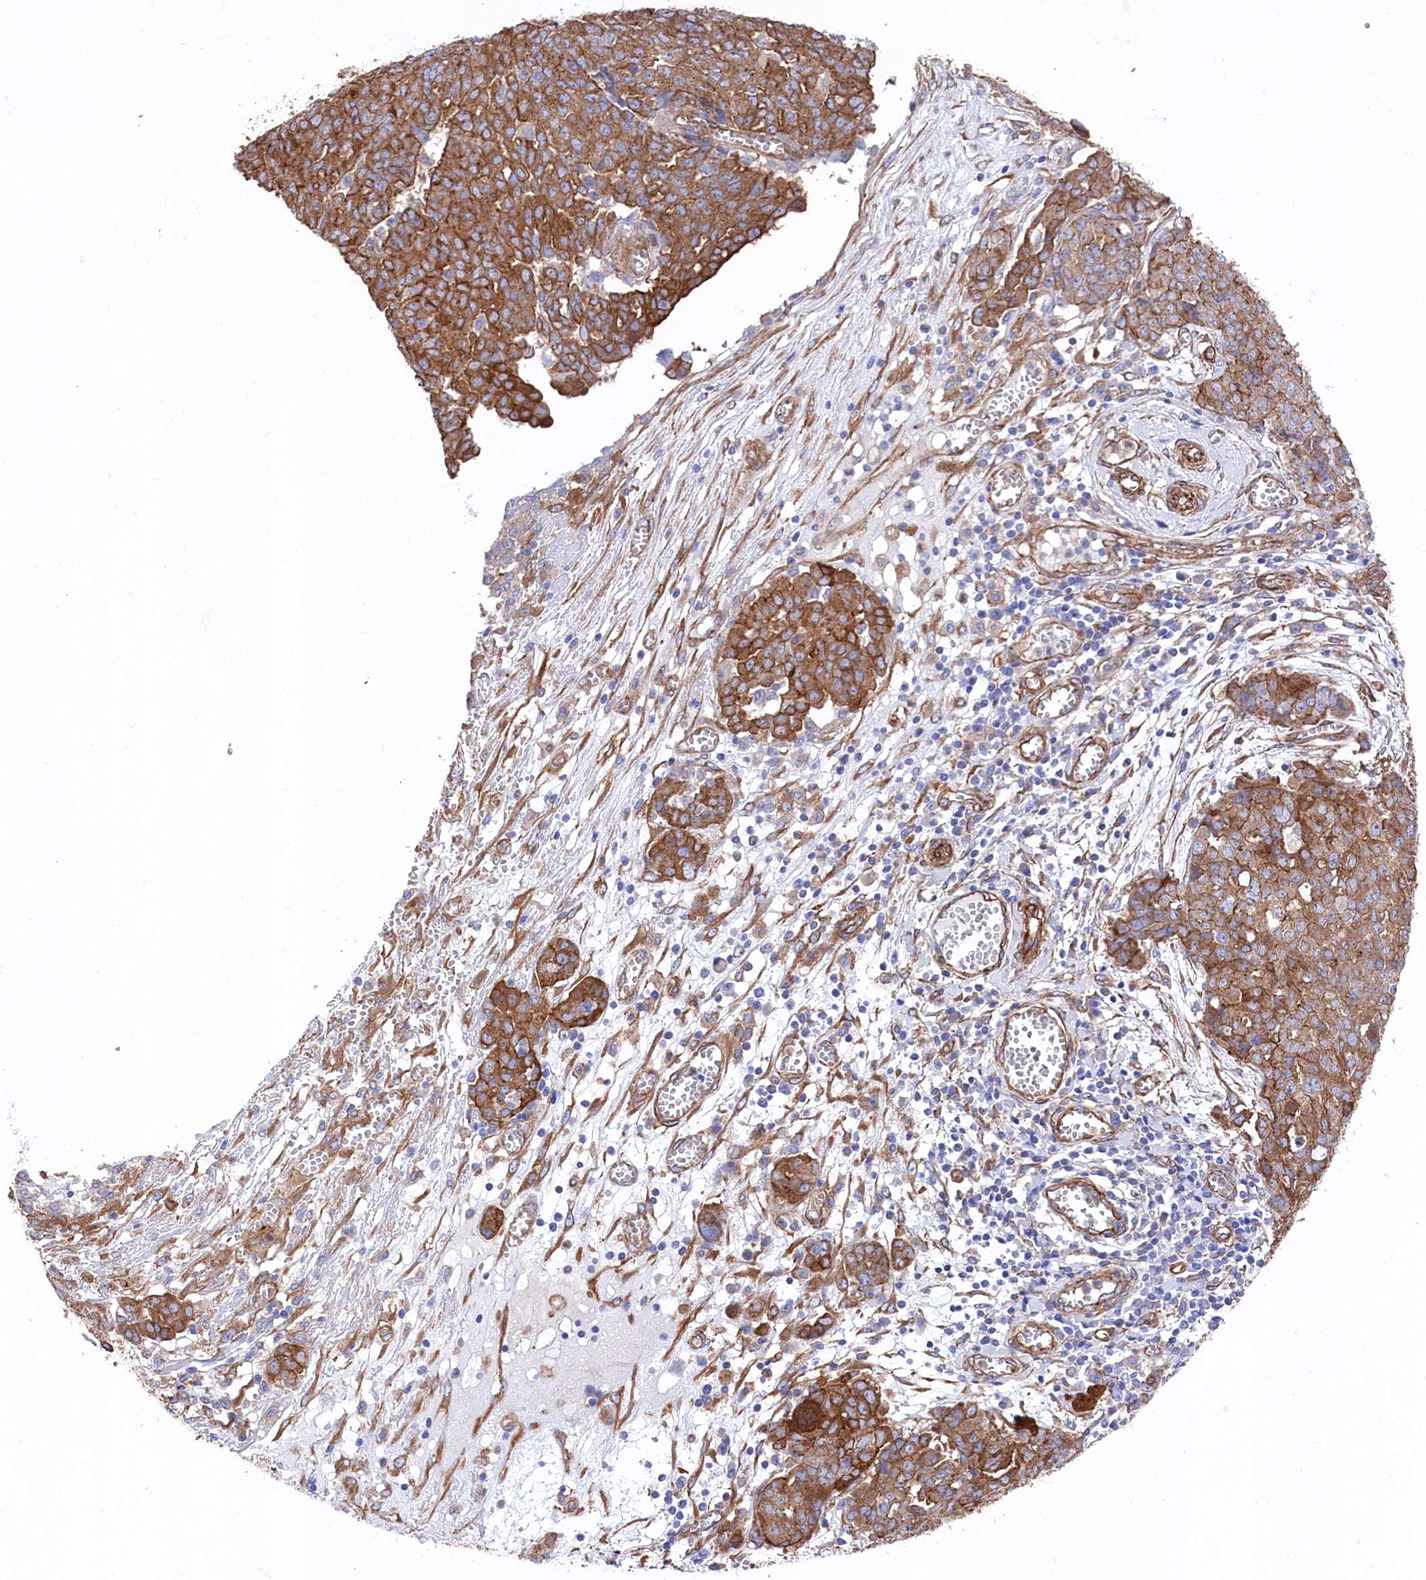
{"staining": {"intensity": "moderate", "quantity": ">75%", "location": "cytoplasmic/membranous"}, "tissue": "ovarian cancer", "cell_type": "Tumor cells", "image_type": "cancer", "snomed": [{"axis": "morphology", "description": "Cystadenocarcinoma, serous, NOS"}, {"axis": "topography", "description": "Soft tissue"}, {"axis": "topography", "description": "Ovary"}], "caption": "The histopathology image exhibits immunohistochemical staining of ovarian serous cystadenocarcinoma. There is moderate cytoplasmic/membranous staining is present in about >75% of tumor cells. The staining was performed using DAB, with brown indicating positive protein expression. Nuclei are stained blue with hematoxylin.", "gene": "TNKS1BP1", "patient": {"sex": "female", "age": 57}}